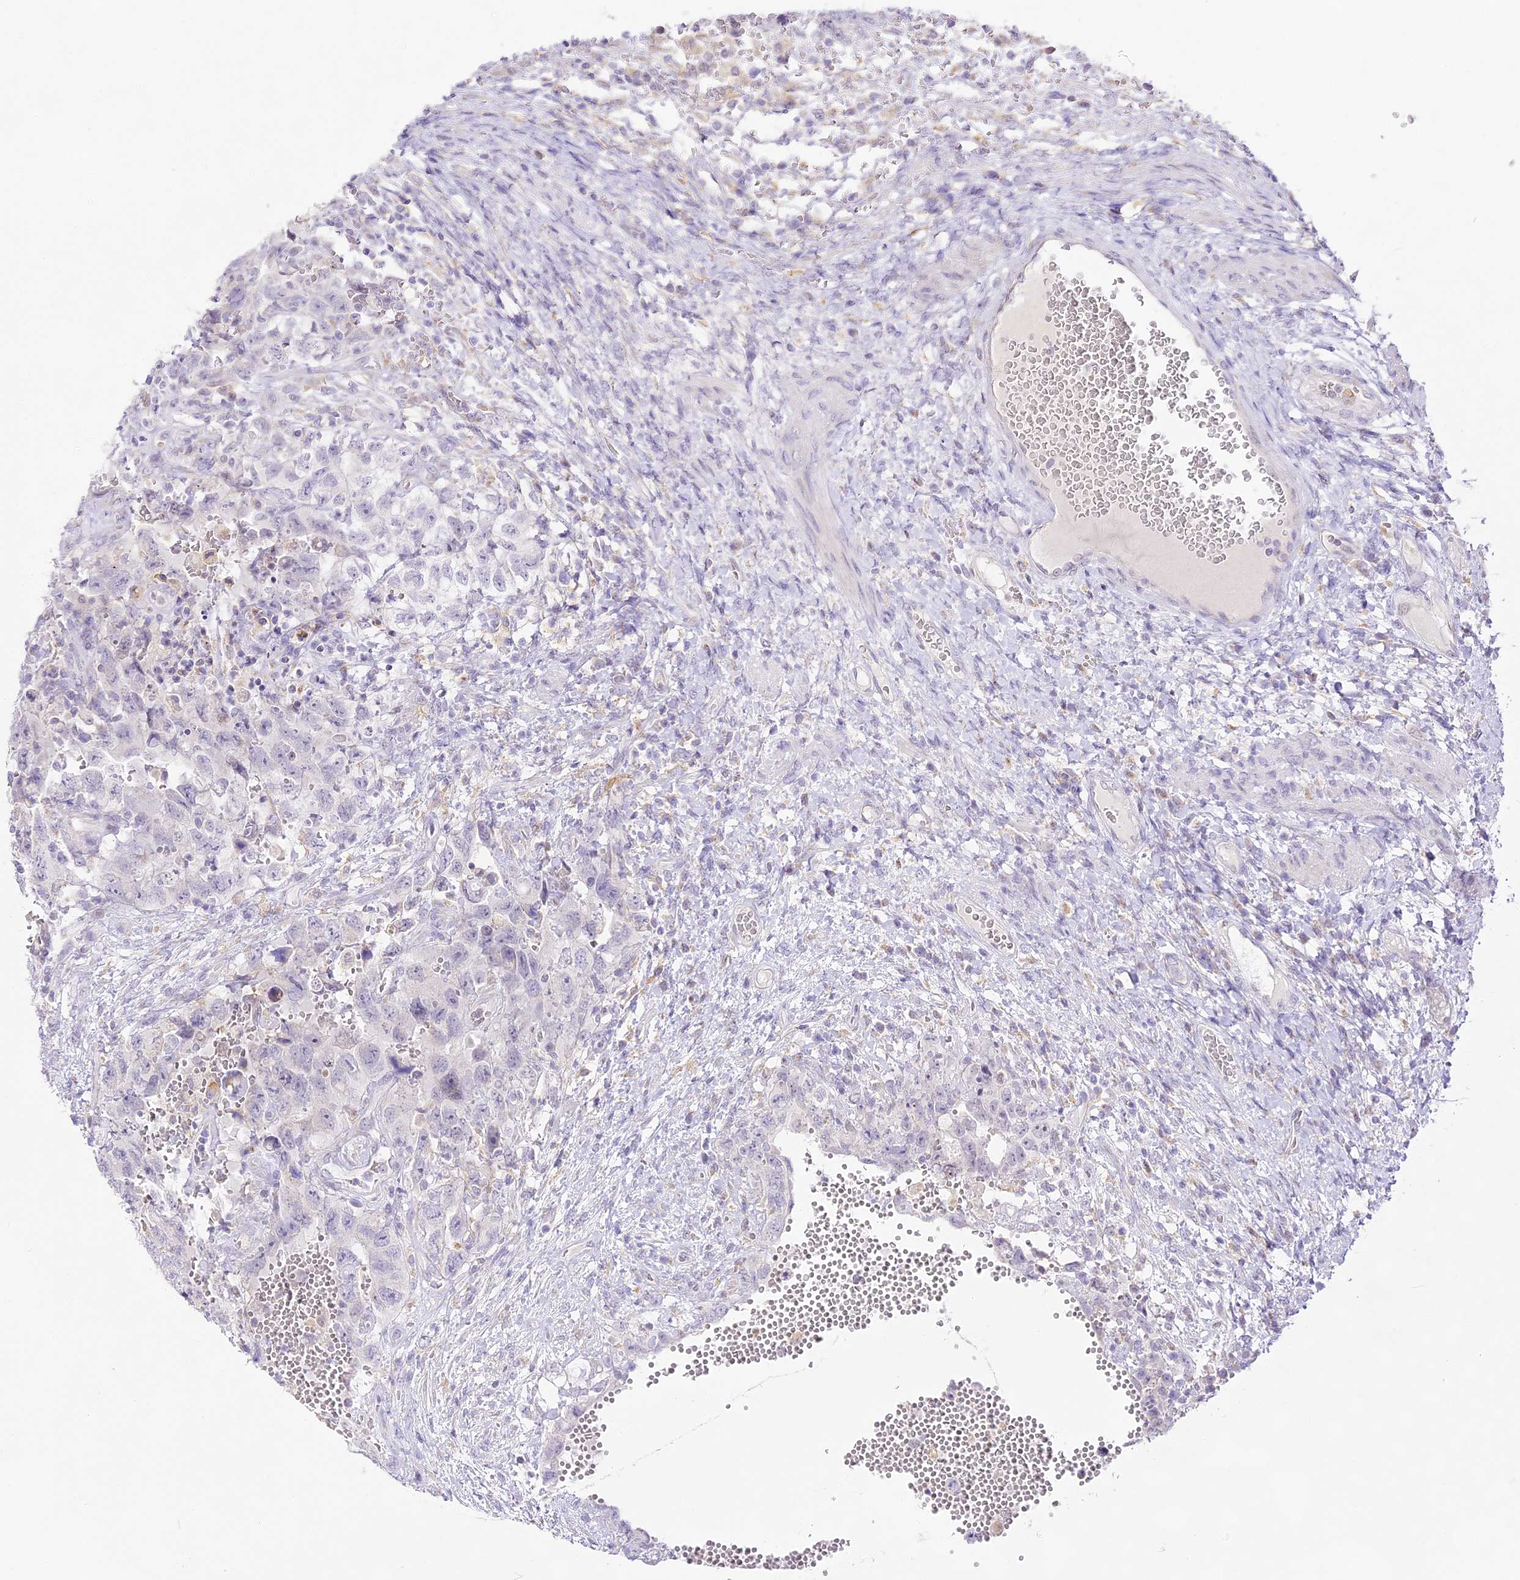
{"staining": {"intensity": "negative", "quantity": "none", "location": "none"}, "tissue": "testis cancer", "cell_type": "Tumor cells", "image_type": "cancer", "snomed": [{"axis": "morphology", "description": "Carcinoma, Embryonal, NOS"}, {"axis": "topography", "description": "Testis"}], "caption": "Human testis cancer stained for a protein using immunohistochemistry shows no expression in tumor cells.", "gene": "CCDC30", "patient": {"sex": "male", "age": 26}}